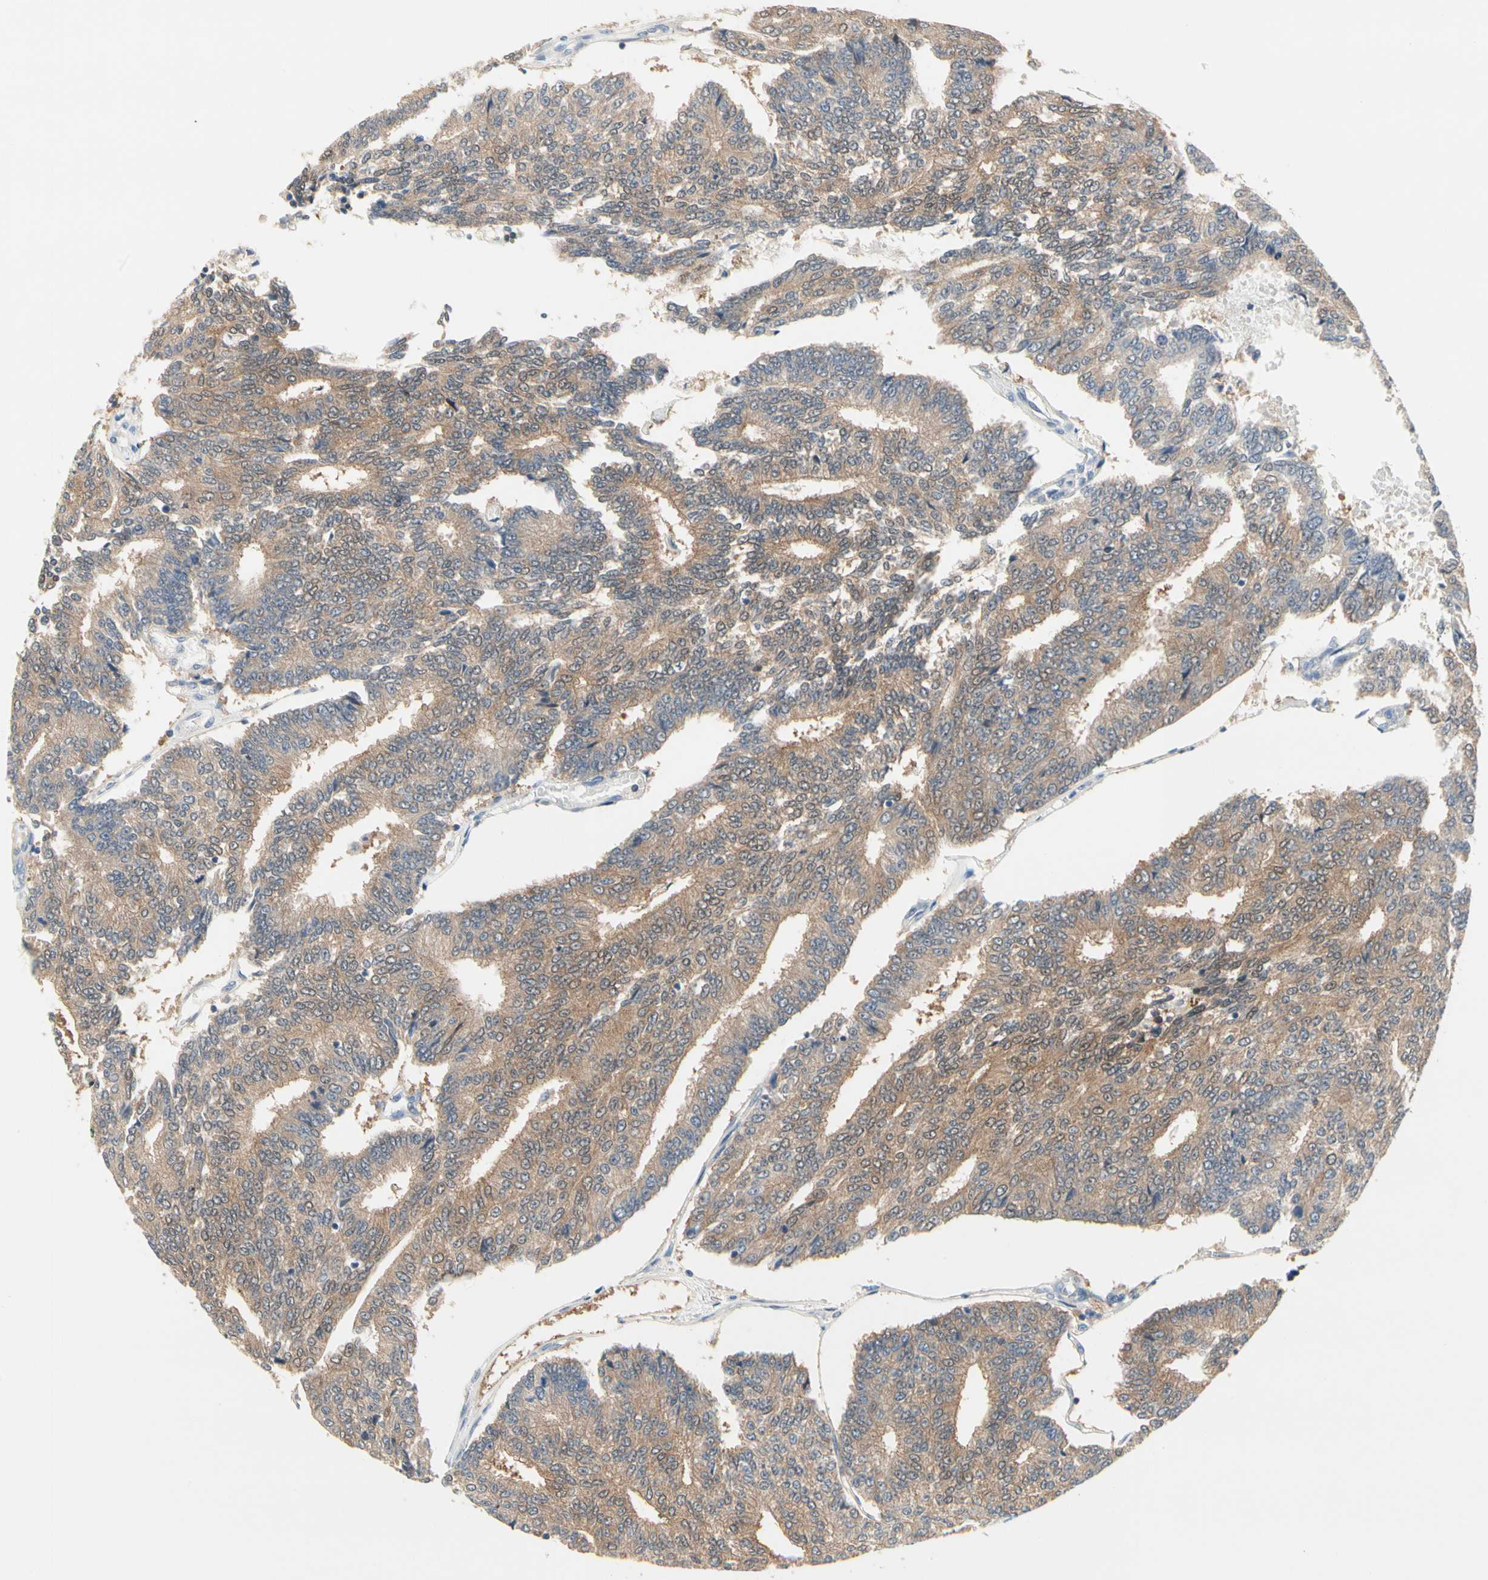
{"staining": {"intensity": "moderate", "quantity": ">75%", "location": "cytoplasmic/membranous"}, "tissue": "prostate cancer", "cell_type": "Tumor cells", "image_type": "cancer", "snomed": [{"axis": "morphology", "description": "Adenocarcinoma, High grade"}, {"axis": "topography", "description": "Prostate"}], "caption": "The photomicrograph shows staining of prostate adenocarcinoma (high-grade), revealing moderate cytoplasmic/membranous protein positivity (brown color) within tumor cells.", "gene": "MPI", "patient": {"sex": "male", "age": 55}}